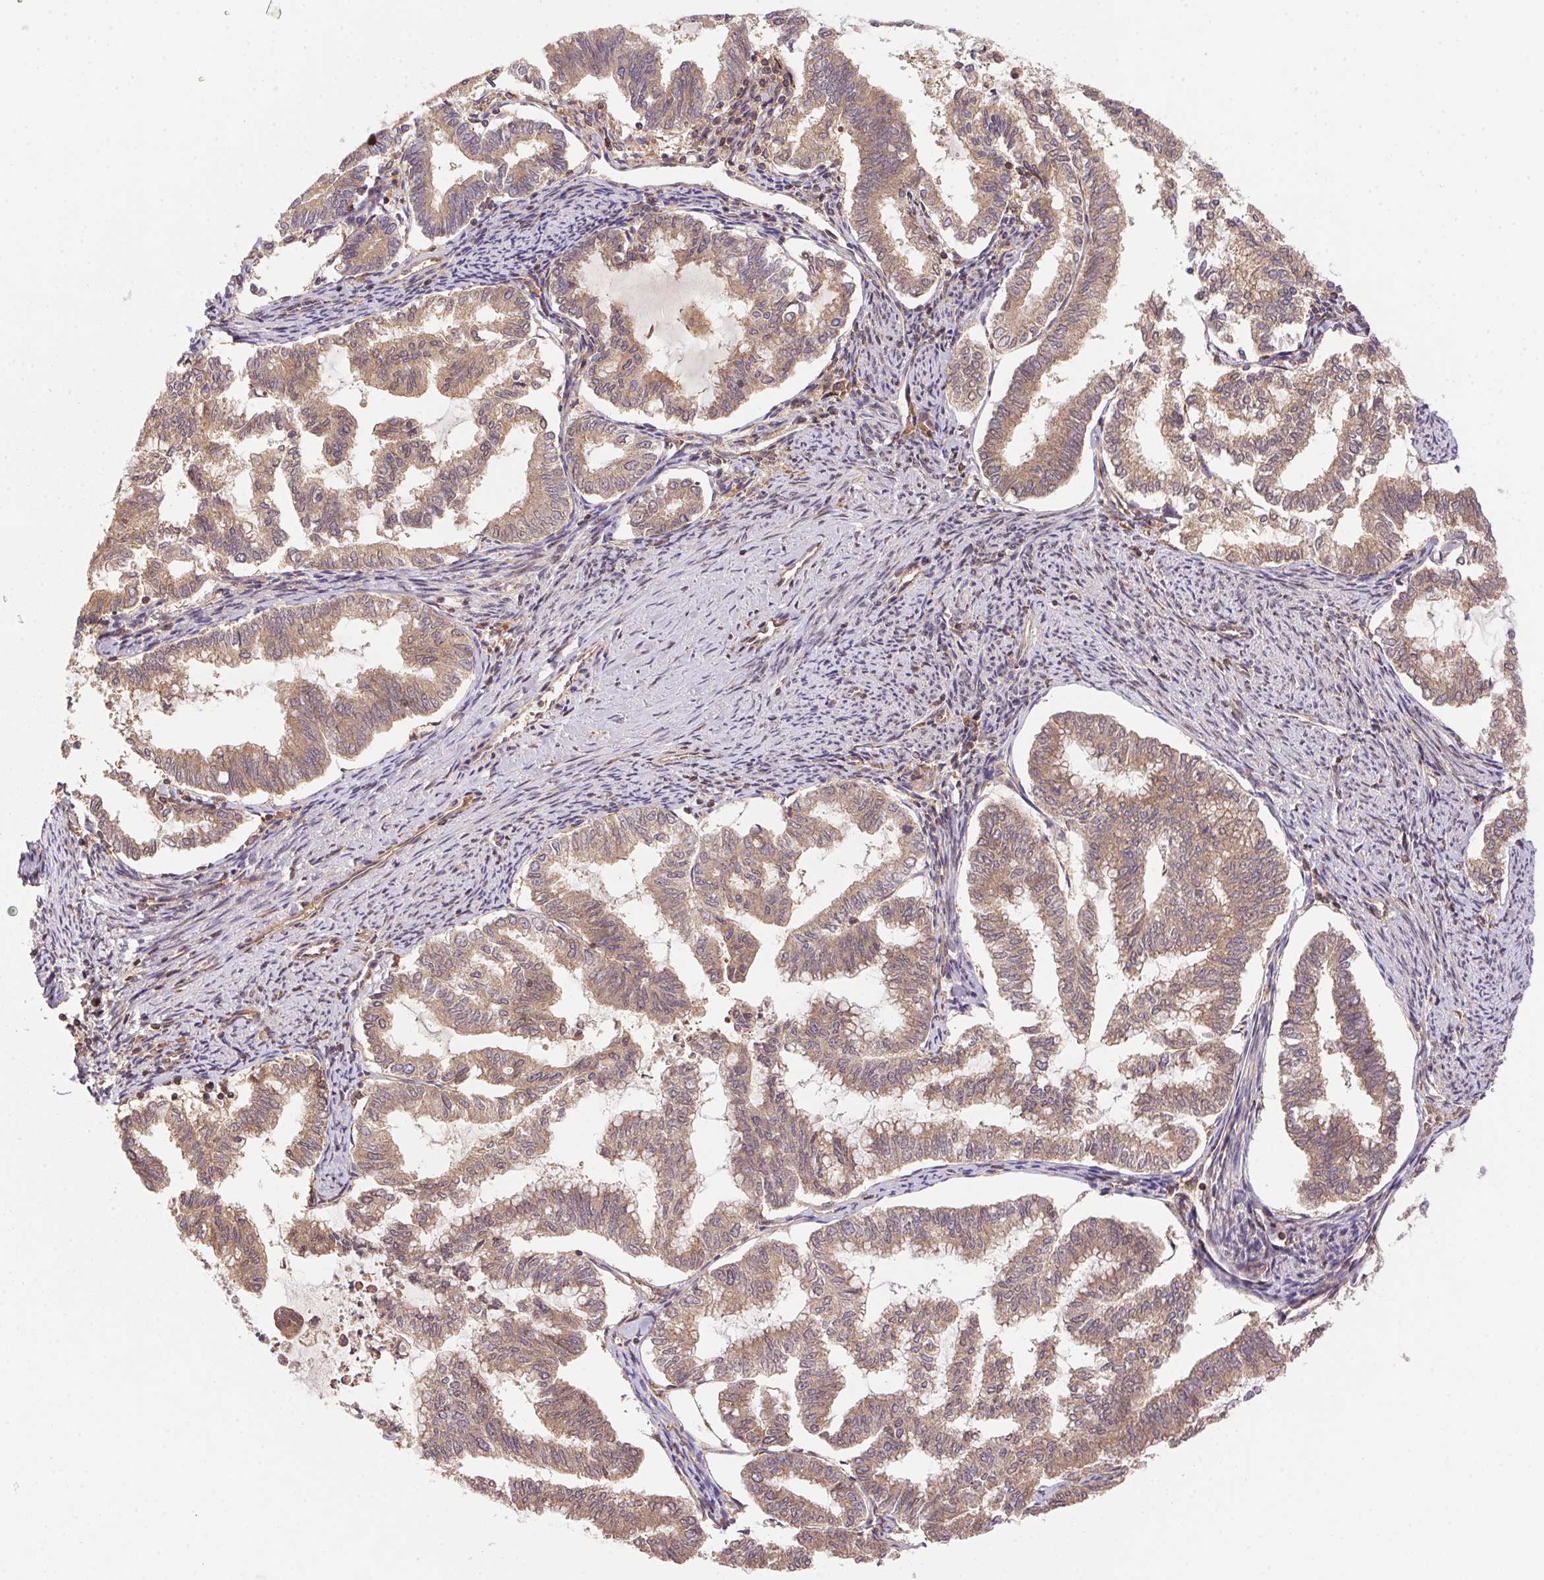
{"staining": {"intensity": "weak", "quantity": ">75%", "location": "cytoplasmic/membranous"}, "tissue": "endometrial cancer", "cell_type": "Tumor cells", "image_type": "cancer", "snomed": [{"axis": "morphology", "description": "Adenocarcinoma, NOS"}, {"axis": "topography", "description": "Endometrium"}], "caption": "Protein expression analysis of endometrial cancer displays weak cytoplasmic/membranous positivity in approximately >75% of tumor cells.", "gene": "MEX3D", "patient": {"sex": "female", "age": 79}}